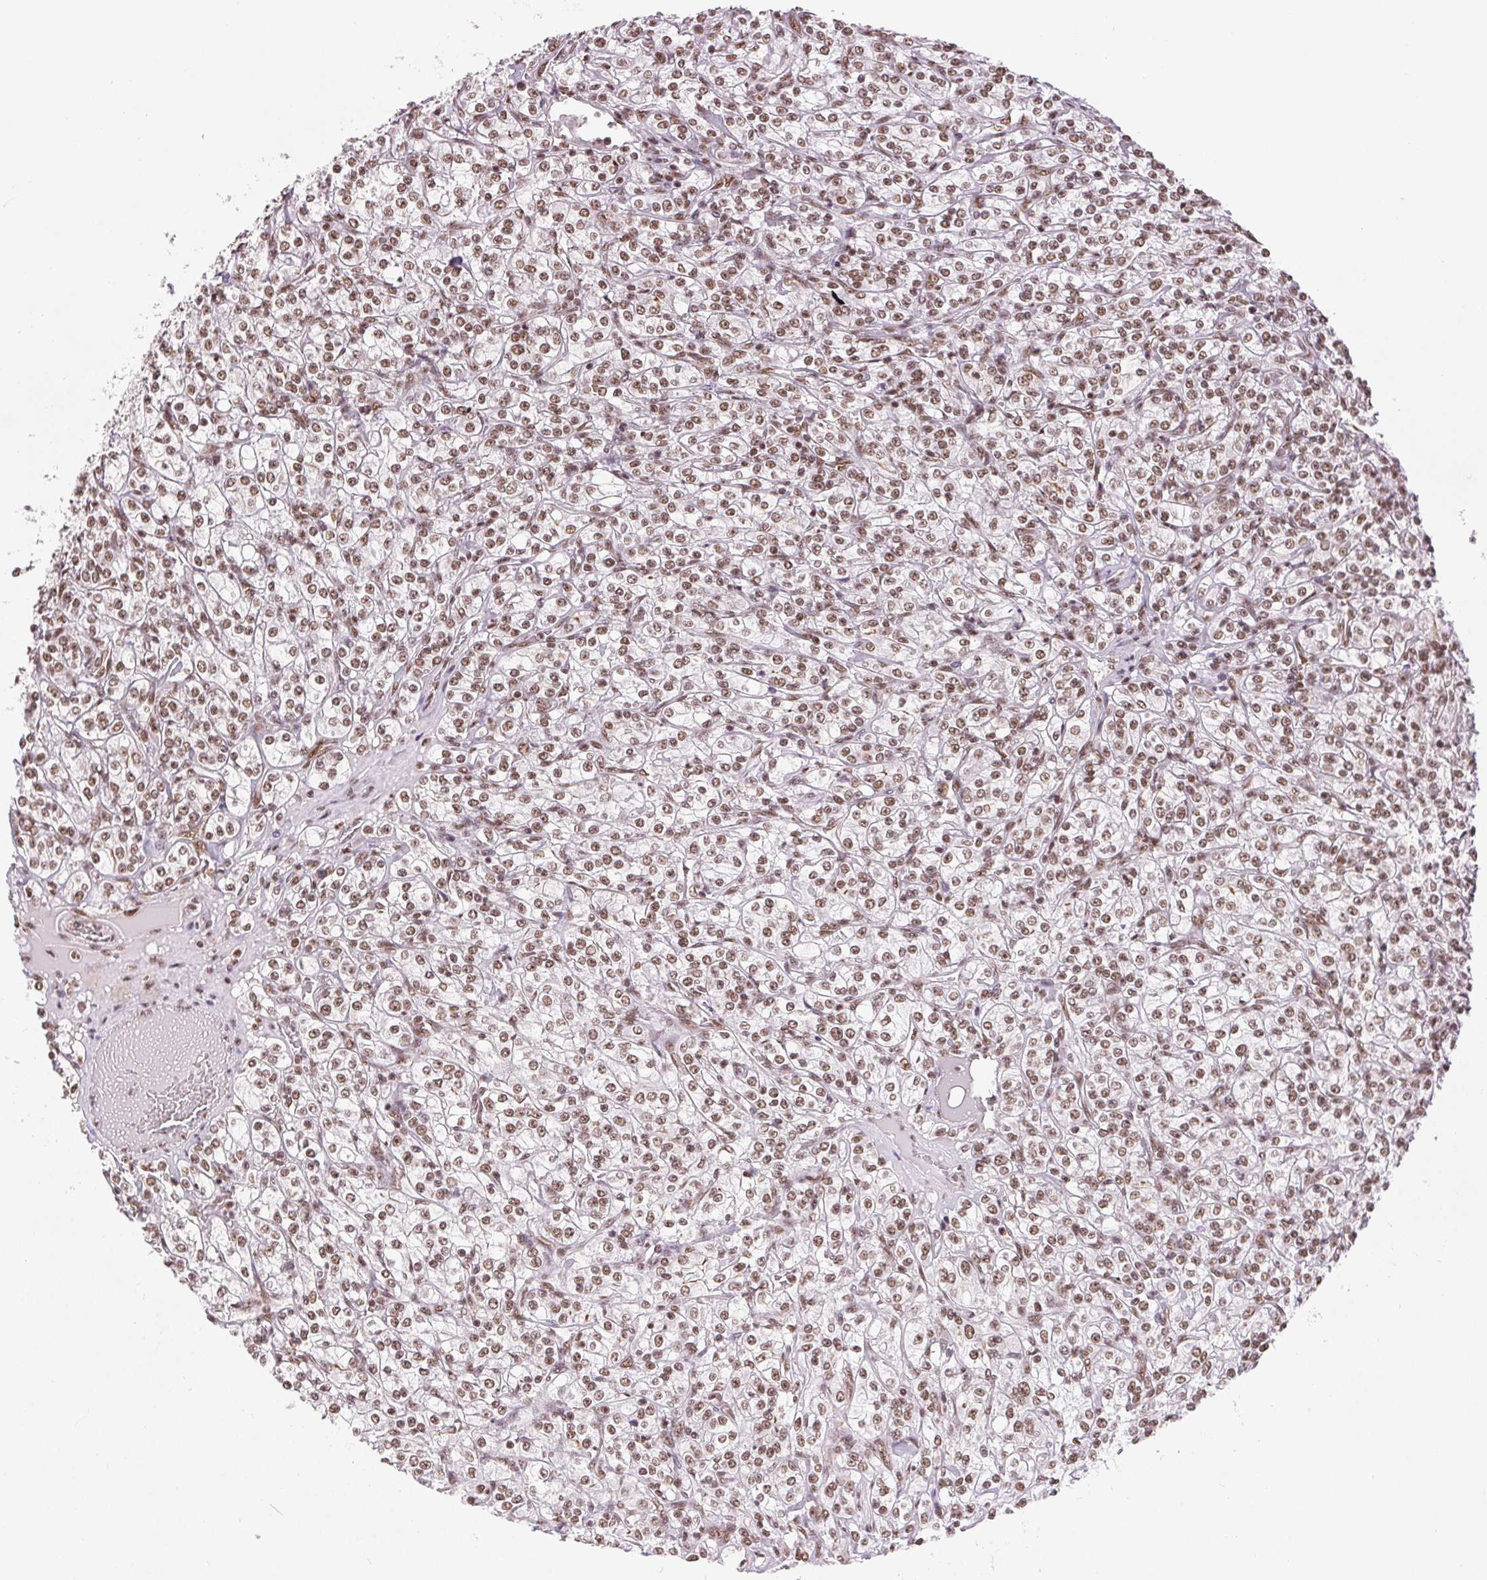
{"staining": {"intensity": "moderate", "quantity": ">75%", "location": "nuclear"}, "tissue": "renal cancer", "cell_type": "Tumor cells", "image_type": "cancer", "snomed": [{"axis": "morphology", "description": "Adenocarcinoma, NOS"}, {"axis": "topography", "description": "Kidney"}], "caption": "Moderate nuclear expression for a protein is present in approximately >75% of tumor cells of adenocarcinoma (renal) using immunohistochemistry.", "gene": "IK", "patient": {"sex": "male", "age": 77}}